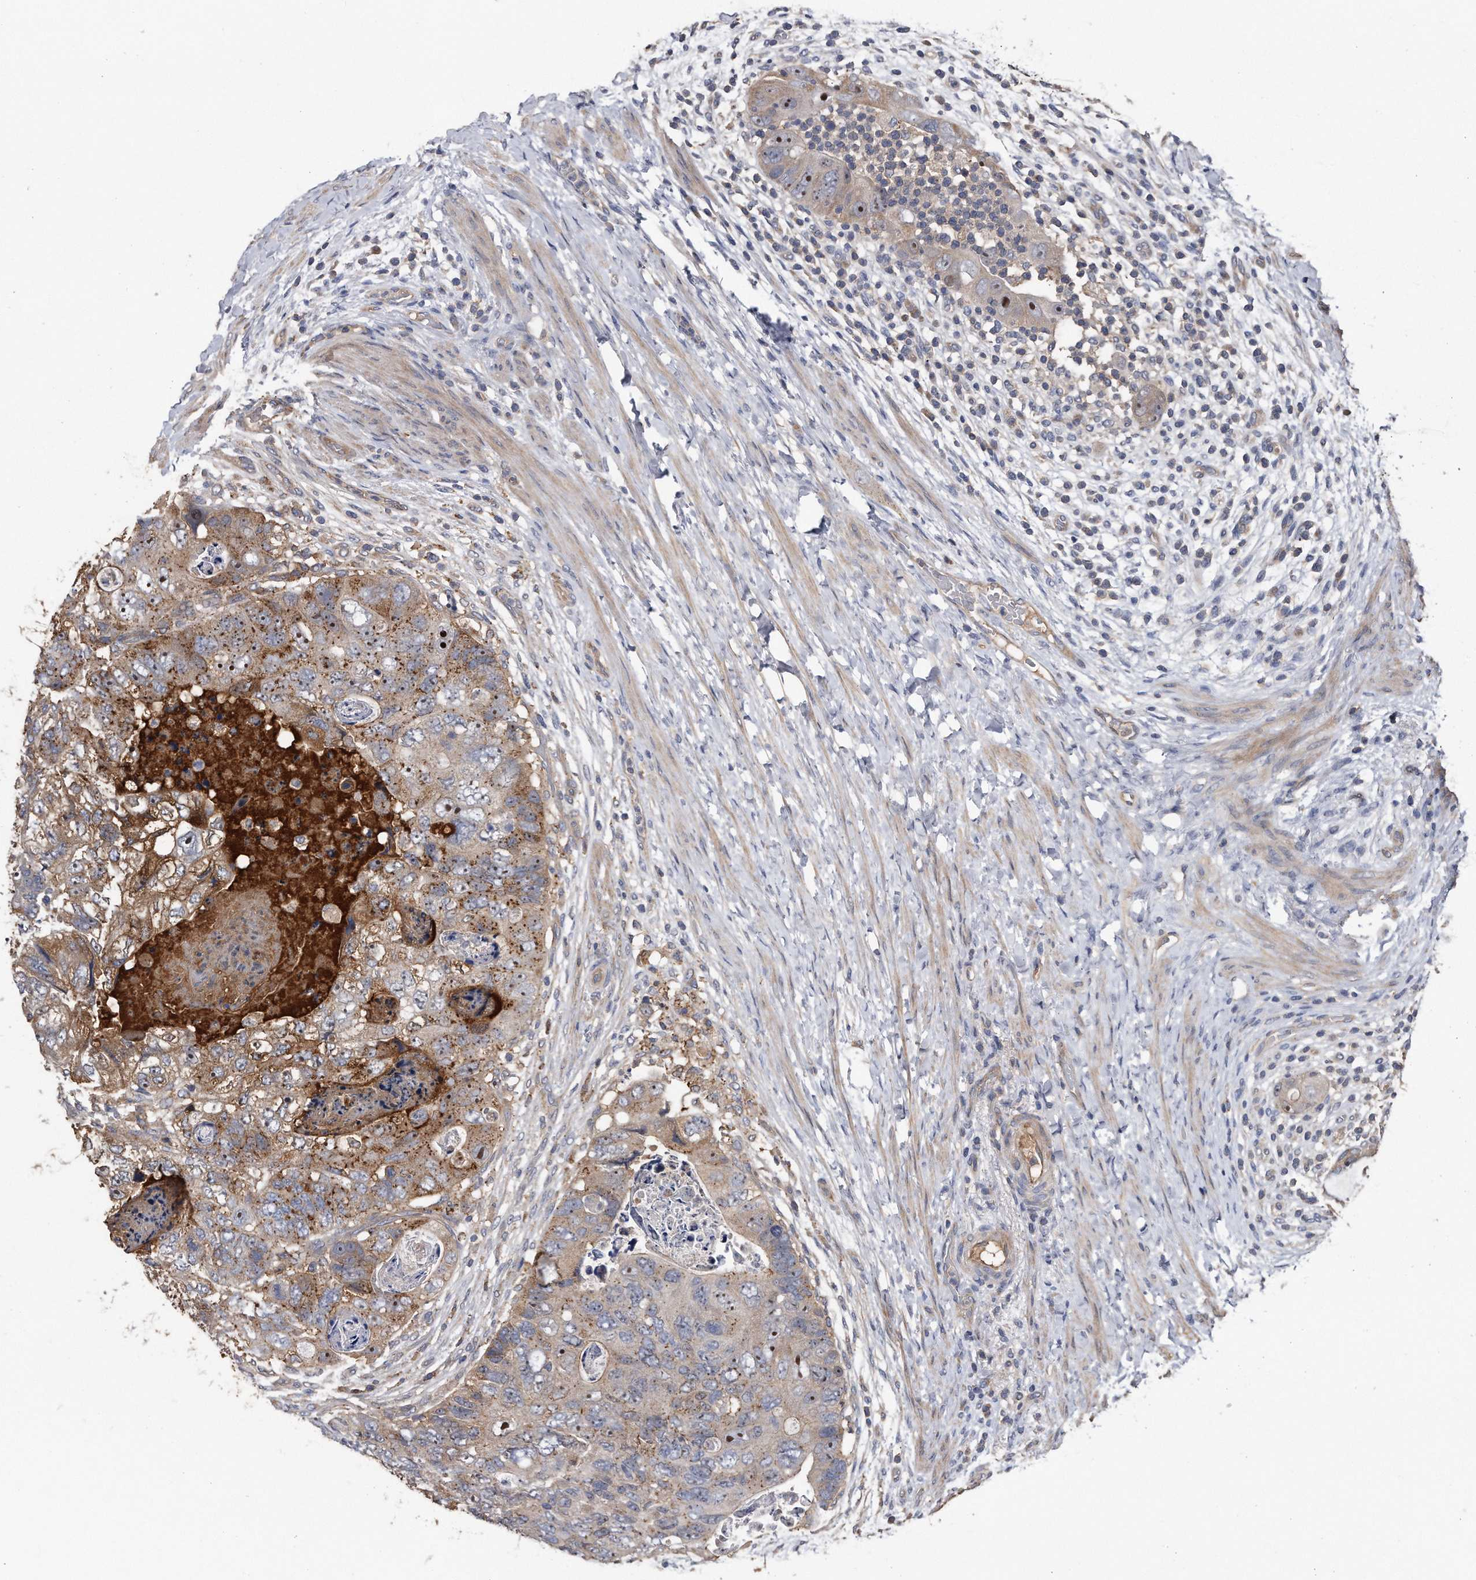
{"staining": {"intensity": "moderate", "quantity": ">75%", "location": "cytoplasmic/membranous,nuclear"}, "tissue": "colorectal cancer", "cell_type": "Tumor cells", "image_type": "cancer", "snomed": [{"axis": "morphology", "description": "Adenocarcinoma, NOS"}, {"axis": "topography", "description": "Rectum"}], "caption": "A high-resolution micrograph shows IHC staining of colorectal adenocarcinoma, which demonstrates moderate cytoplasmic/membranous and nuclear positivity in approximately >75% of tumor cells.", "gene": "KCND3", "patient": {"sex": "male", "age": 59}}